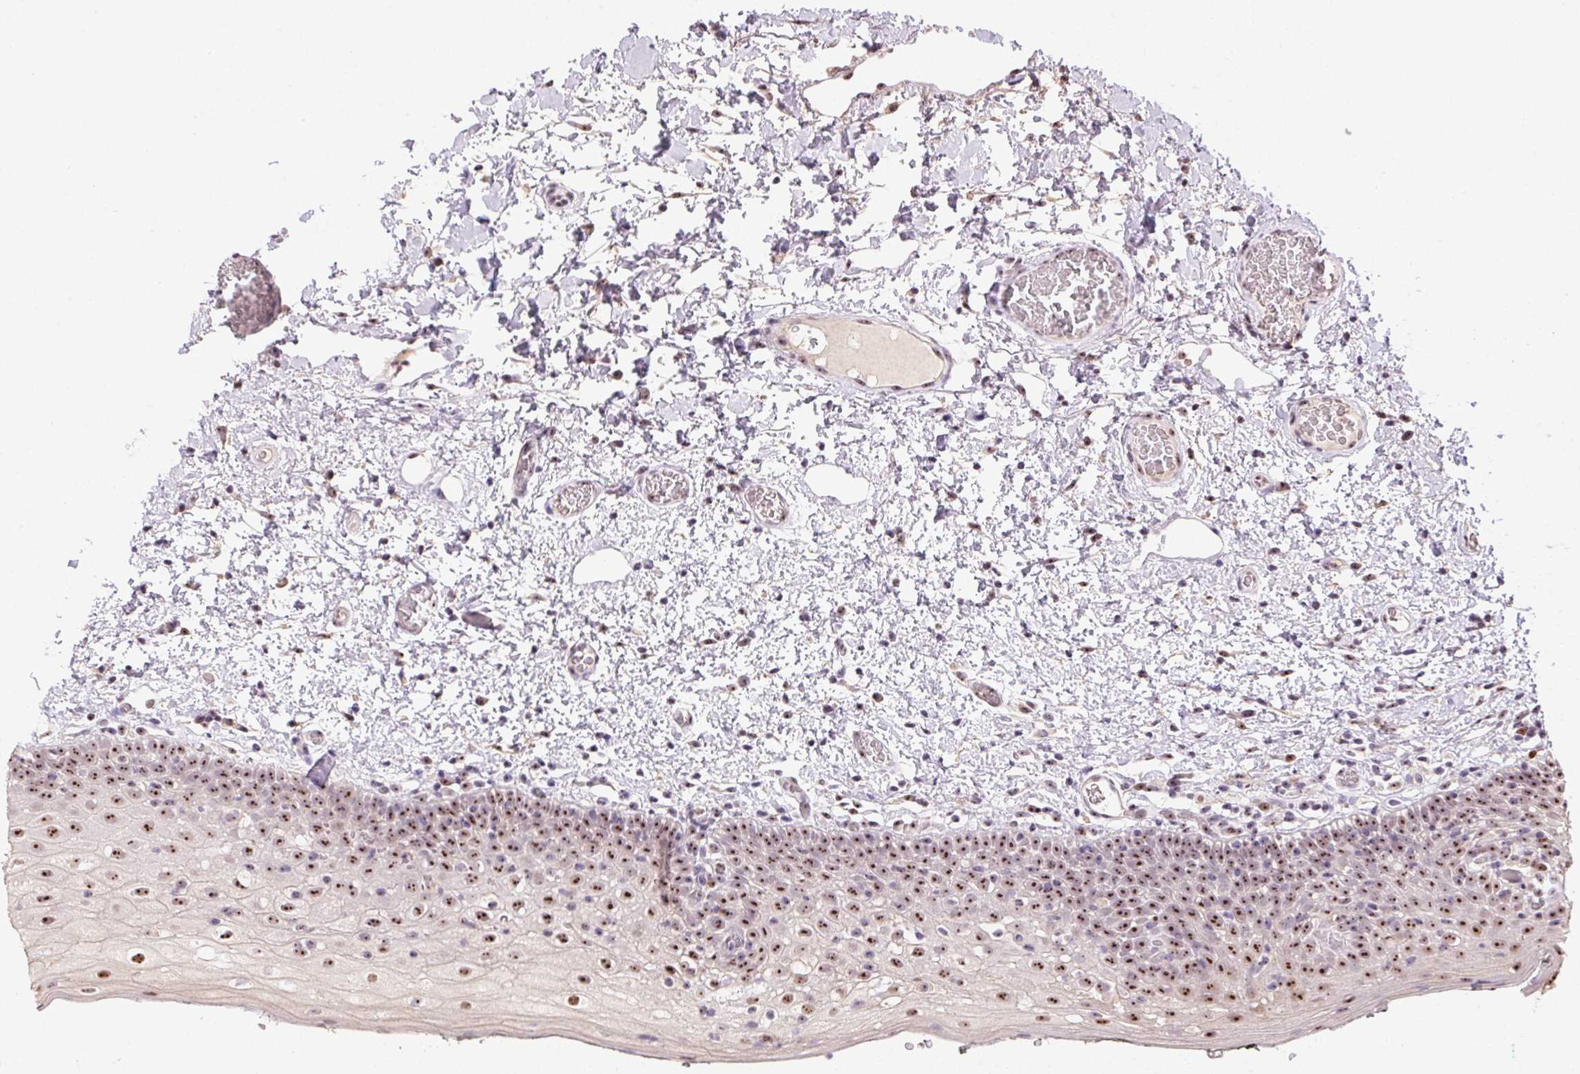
{"staining": {"intensity": "moderate", "quantity": ">75%", "location": "nuclear"}, "tissue": "oral mucosa", "cell_type": "Squamous epithelial cells", "image_type": "normal", "snomed": [{"axis": "morphology", "description": "Normal tissue, NOS"}, {"axis": "morphology", "description": "Squamous cell carcinoma, NOS"}, {"axis": "topography", "description": "Oral tissue"}, {"axis": "topography", "description": "Head-Neck"}], "caption": "High-magnification brightfield microscopy of unremarkable oral mucosa stained with DAB (3,3'-diaminobenzidine) (brown) and counterstained with hematoxylin (blue). squamous epithelial cells exhibit moderate nuclear expression is present in about>75% of cells. The staining was performed using DAB to visualize the protein expression in brown, while the nuclei were stained in blue with hematoxylin (Magnification: 20x).", "gene": "BATF2", "patient": {"sex": "male", "age": 69}}